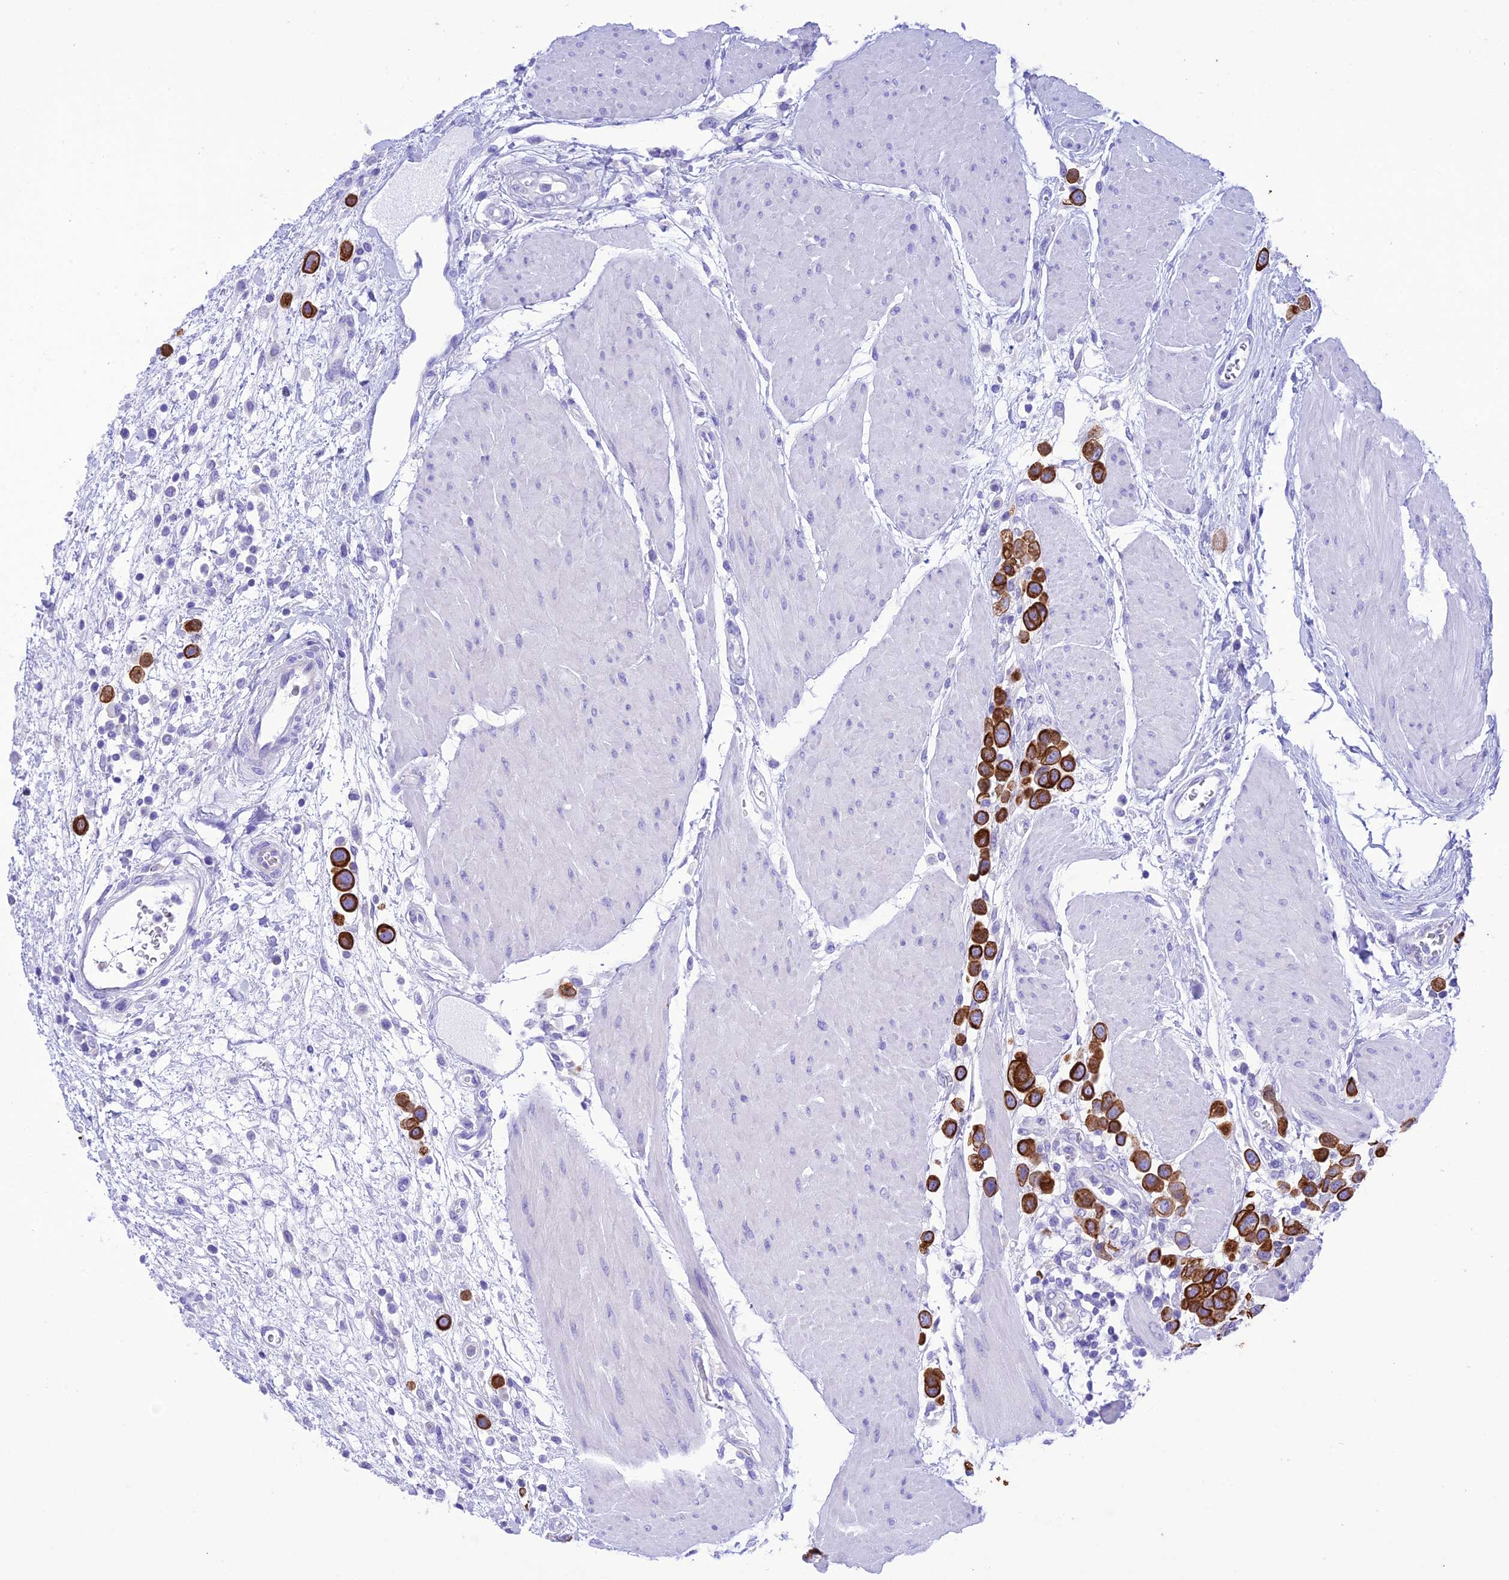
{"staining": {"intensity": "strong", "quantity": ">75%", "location": "cytoplasmic/membranous"}, "tissue": "urothelial cancer", "cell_type": "Tumor cells", "image_type": "cancer", "snomed": [{"axis": "morphology", "description": "Urothelial carcinoma, High grade"}, {"axis": "topography", "description": "Urinary bladder"}], "caption": "DAB immunohistochemical staining of high-grade urothelial carcinoma displays strong cytoplasmic/membranous protein staining in about >75% of tumor cells. The staining was performed using DAB (3,3'-diaminobenzidine) to visualize the protein expression in brown, while the nuclei were stained in blue with hematoxylin (Magnification: 20x).", "gene": "VPS52", "patient": {"sex": "male", "age": 50}}